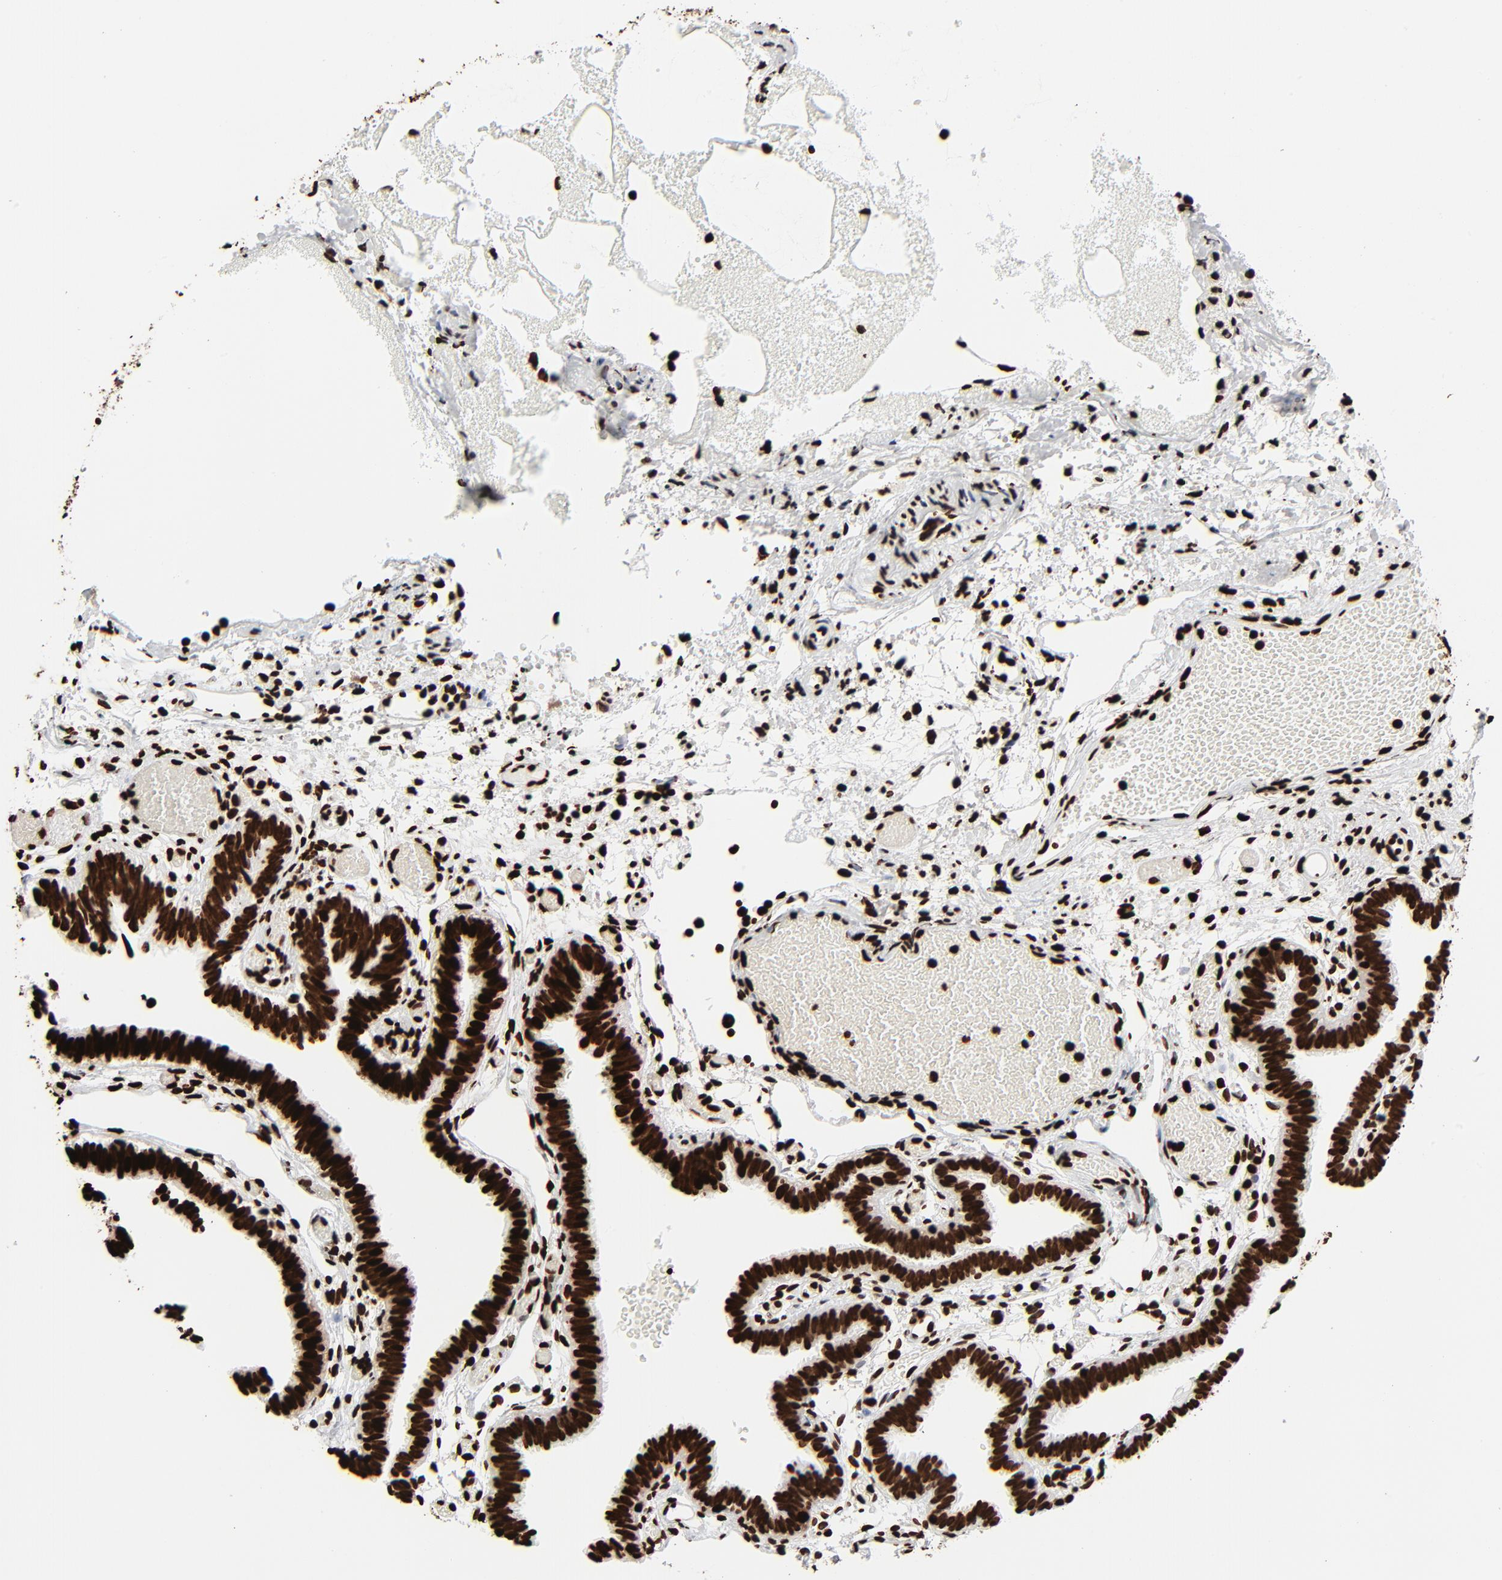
{"staining": {"intensity": "strong", "quantity": ">75%", "location": "nuclear"}, "tissue": "fallopian tube", "cell_type": "Glandular cells", "image_type": "normal", "snomed": [{"axis": "morphology", "description": "Normal tissue, NOS"}, {"axis": "topography", "description": "Fallopian tube"}], "caption": "A brown stain shows strong nuclear positivity of a protein in glandular cells of benign human fallopian tube. (IHC, brightfield microscopy, high magnification).", "gene": "H3", "patient": {"sex": "female", "age": 29}}